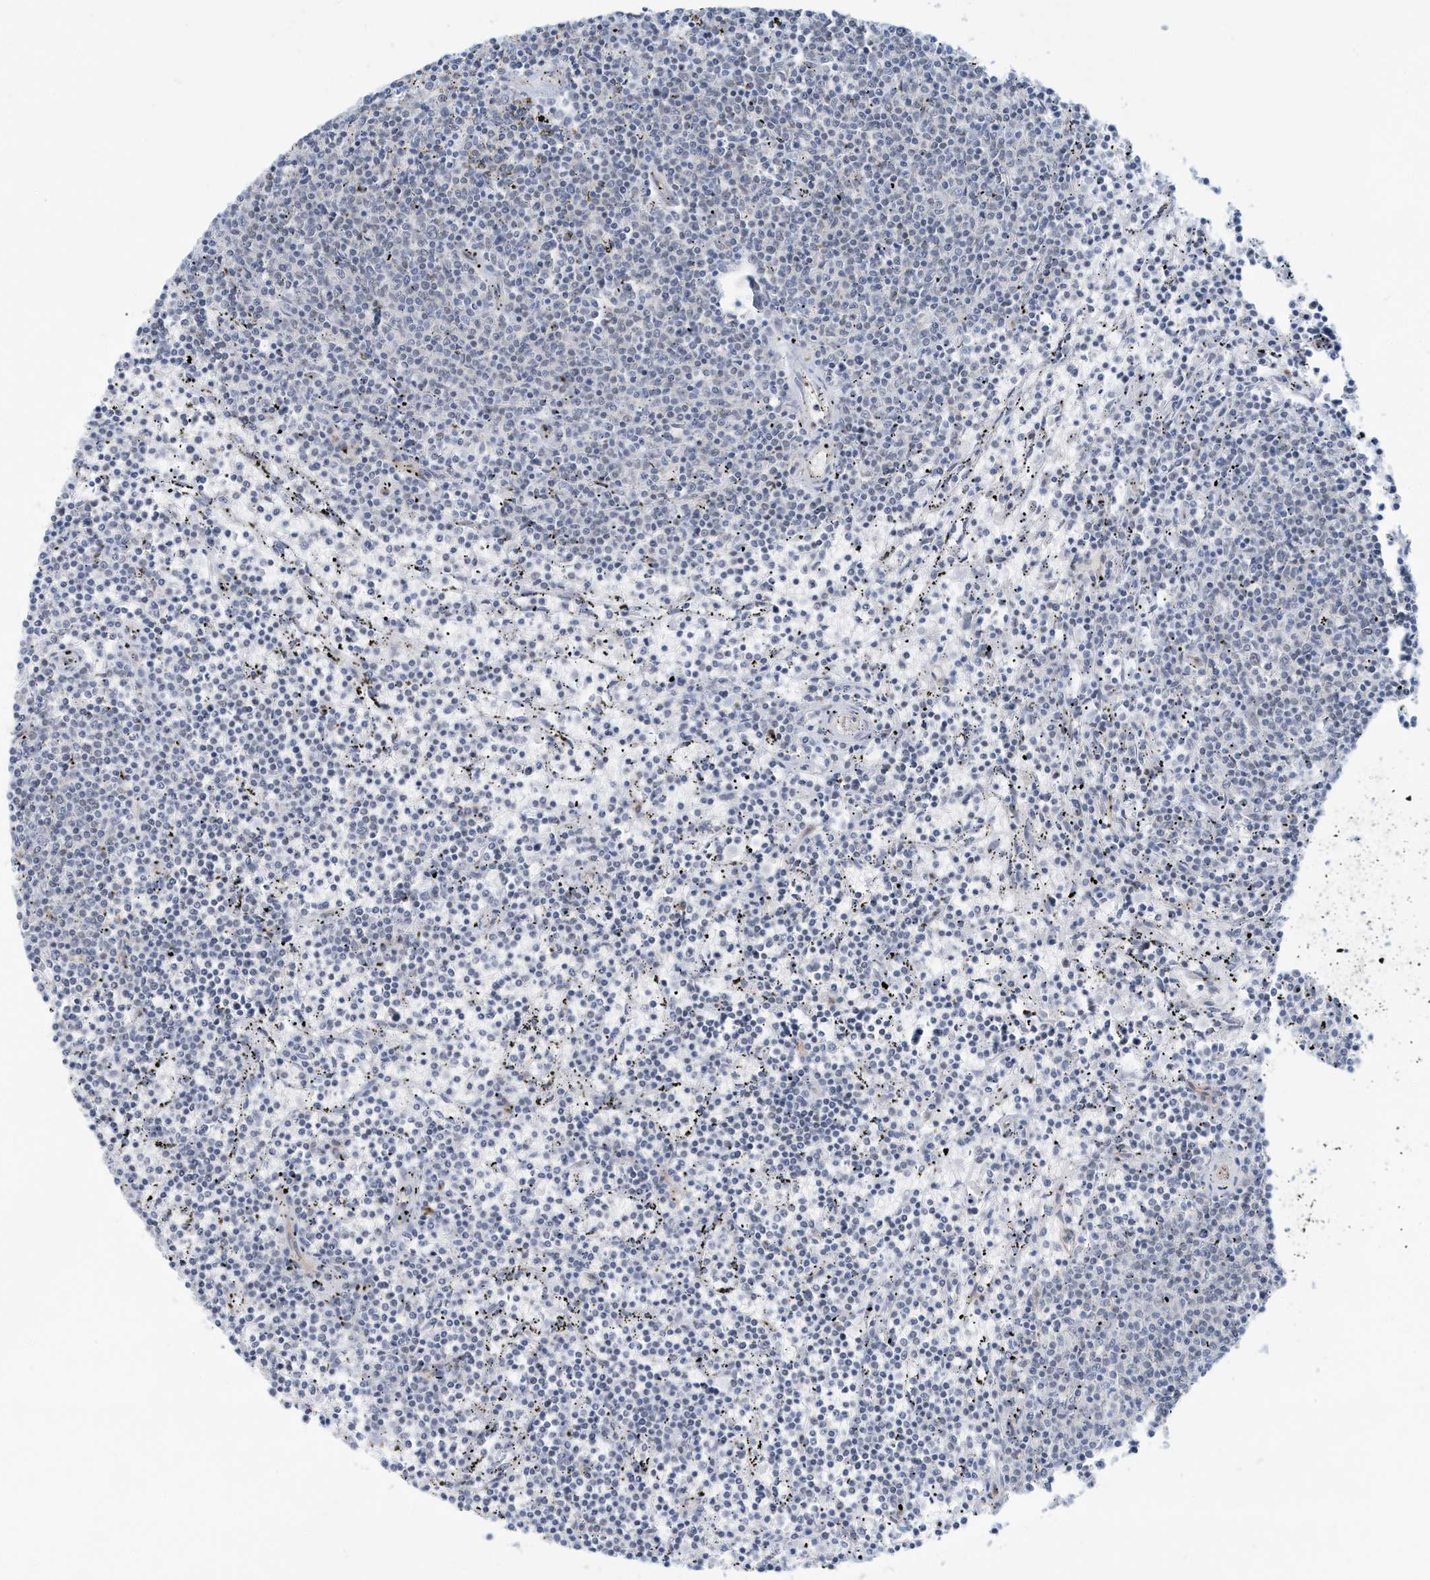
{"staining": {"intensity": "negative", "quantity": "none", "location": "none"}, "tissue": "lymphoma", "cell_type": "Tumor cells", "image_type": "cancer", "snomed": [{"axis": "morphology", "description": "Malignant lymphoma, non-Hodgkin's type, Low grade"}, {"axis": "topography", "description": "Spleen"}], "caption": "Tumor cells show no significant protein staining in low-grade malignant lymphoma, non-Hodgkin's type.", "gene": "SARNP", "patient": {"sex": "female", "age": 50}}